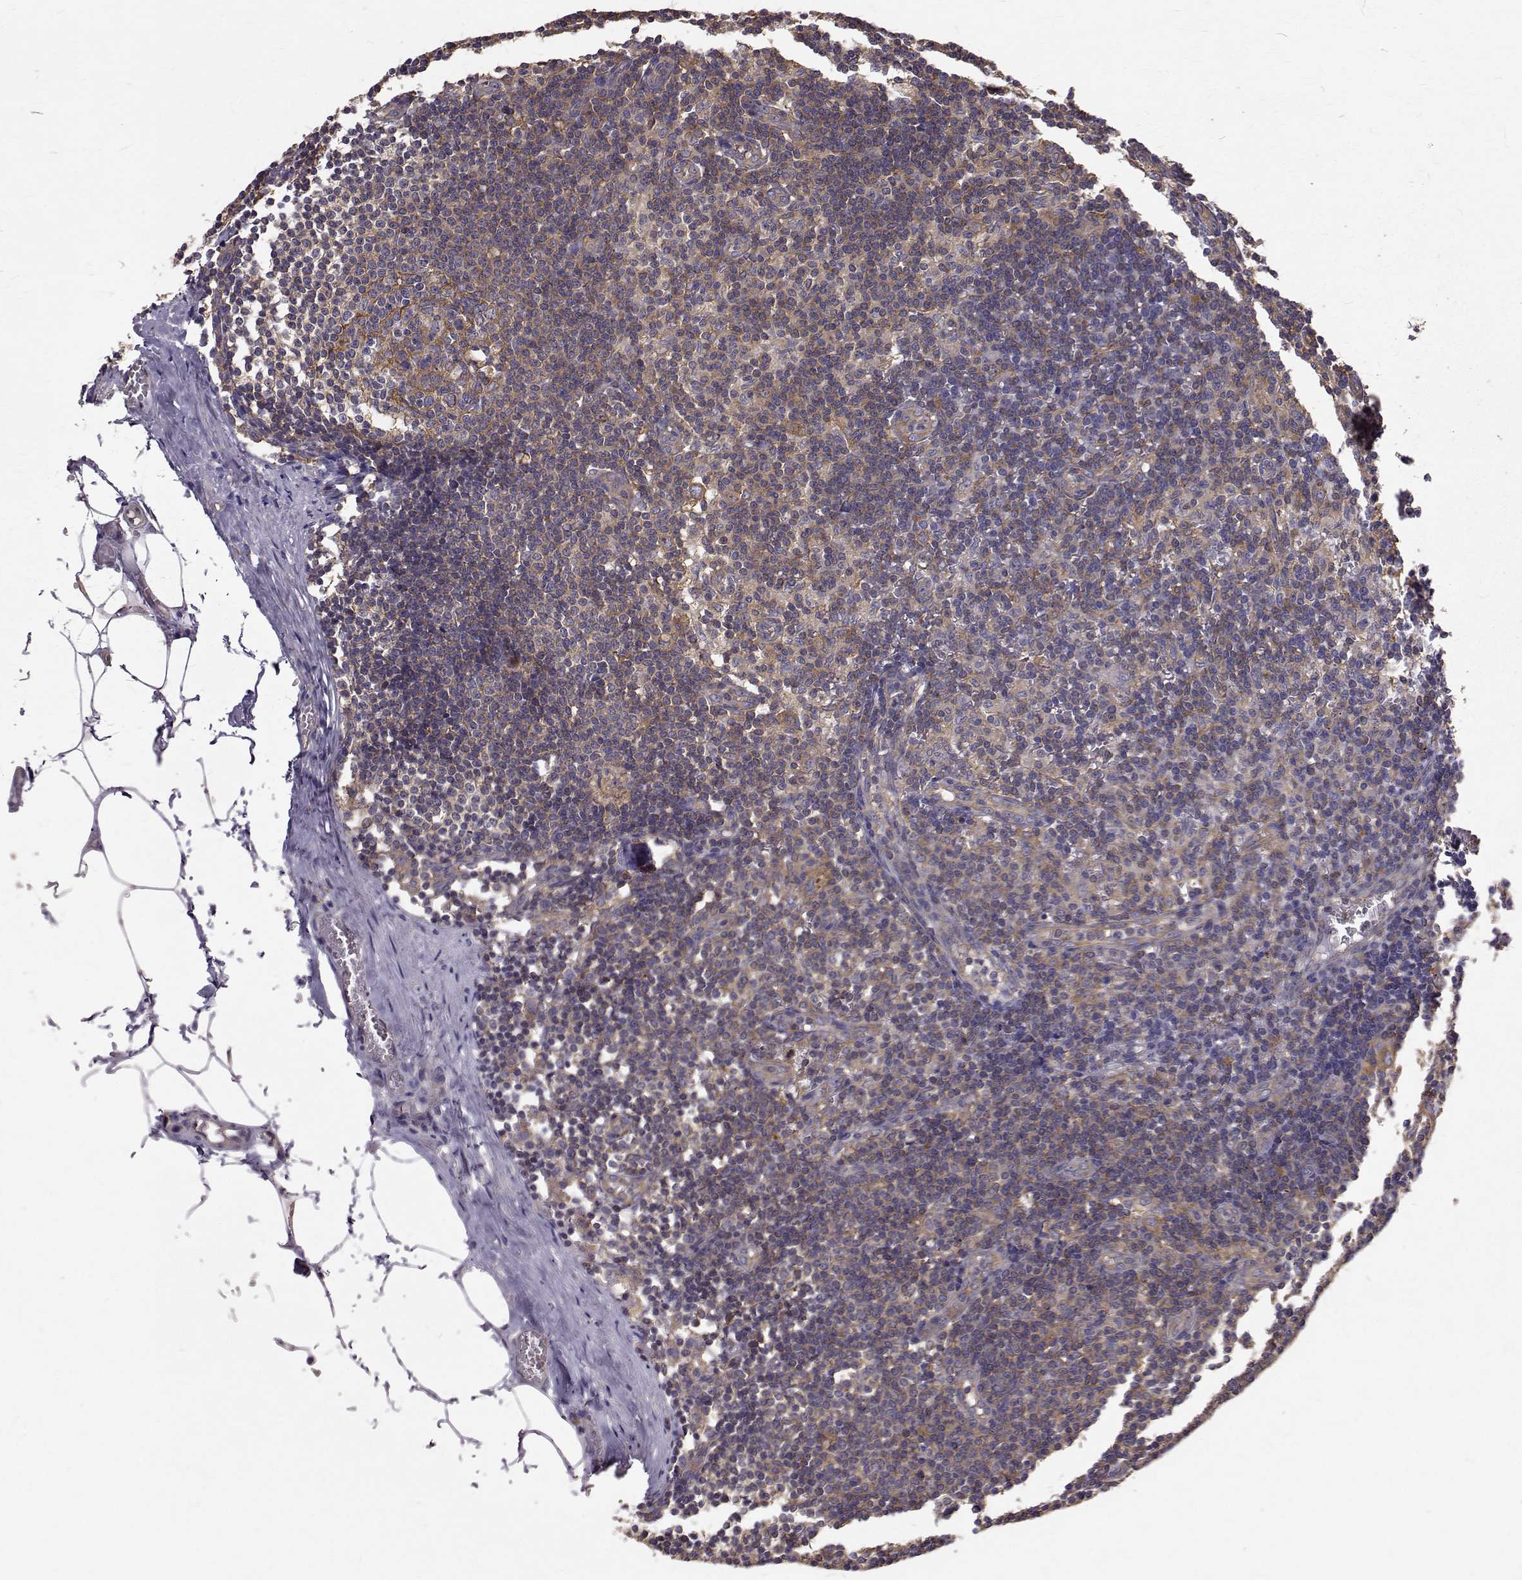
{"staining": {"intensity": "weak", "quantity": "25%-75%", "location": "cytoplasmic/membranous"}, "tissue": "lymph node", "cell_type": "Germinal center cells", "image_type": "normal", "snomed": [{"axis": "morphology", "description": "Normal tissue, NOS"}, {"axis": "topography", "description": "Lymph node"}], "caption": "The image reveals staining of unremarkable lymph node, revealing weak cytoplasmic/membranous protein staining (brown color) within germinal center cells. The protein of interest is shown in brown color, while the nuclei are stained blue.", "gene": "FARSB", "patient": {"sex": "female", "age": 69}}